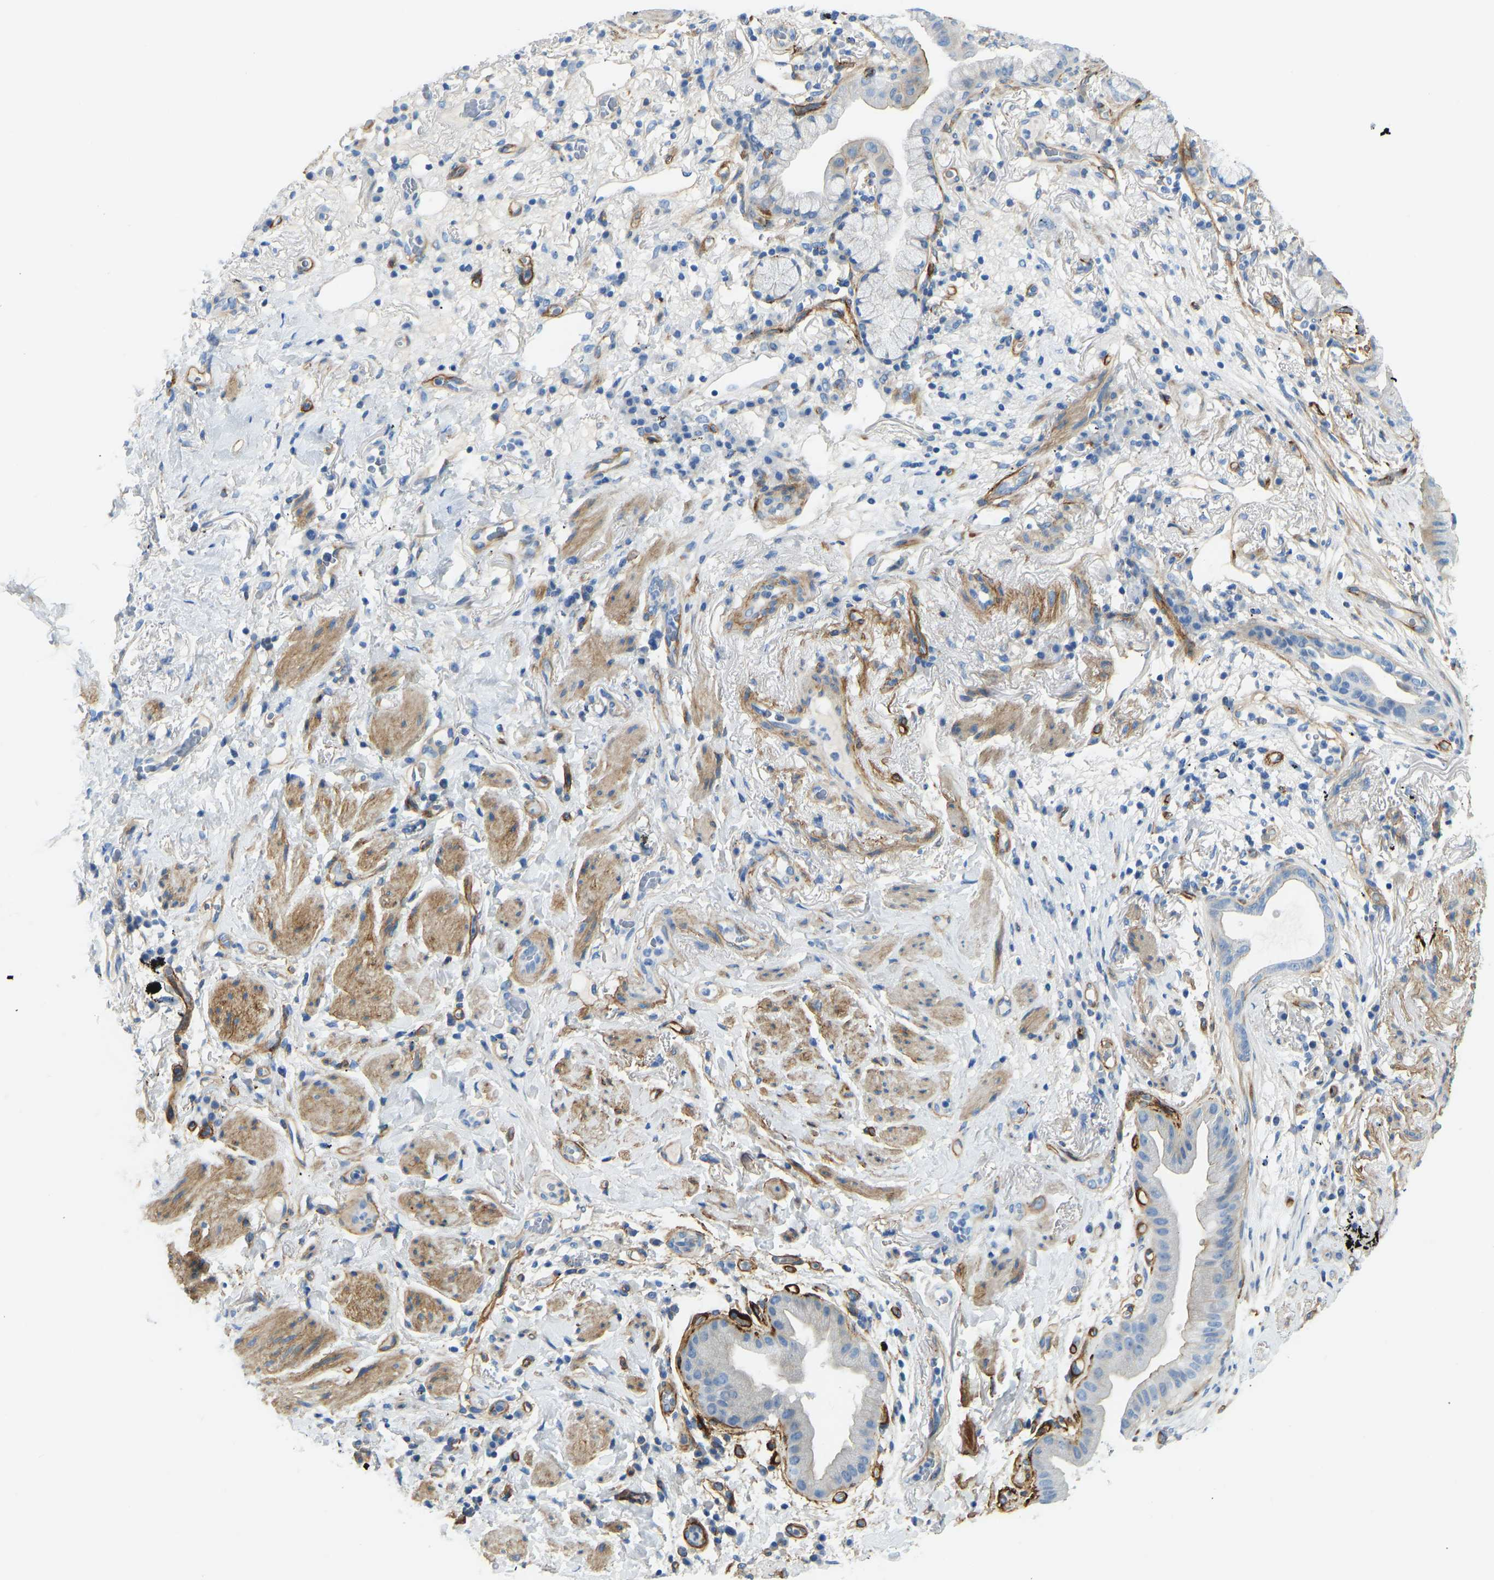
{"staining": {"intensity": "moderate", "quantity": "25%-75%", "location": "cytoplasmic/membranous"}, "tissue": "lung cancer", "cell_type": "Tumor cells", "image_type": "cancer", "snomed": [{"axis": "morphology", "description": "Normal tissue, NOS"}, {"axis": "morphology", "description": "Adenocarcinoma, NOS"}, {"axis": "topography", "description": "Bronchus"}, {"axis": "topography", "description": "Lung"}], "caption": "Approximately 25%-75% of tumor cells in human adenocarcinoma (lung) reveal moderate cytoplasmic/membranous protein staining as visualized by brown immunohistochemical staining.", "gene": "COL15A1", "patient": {"sex": "female", "age": 70}}